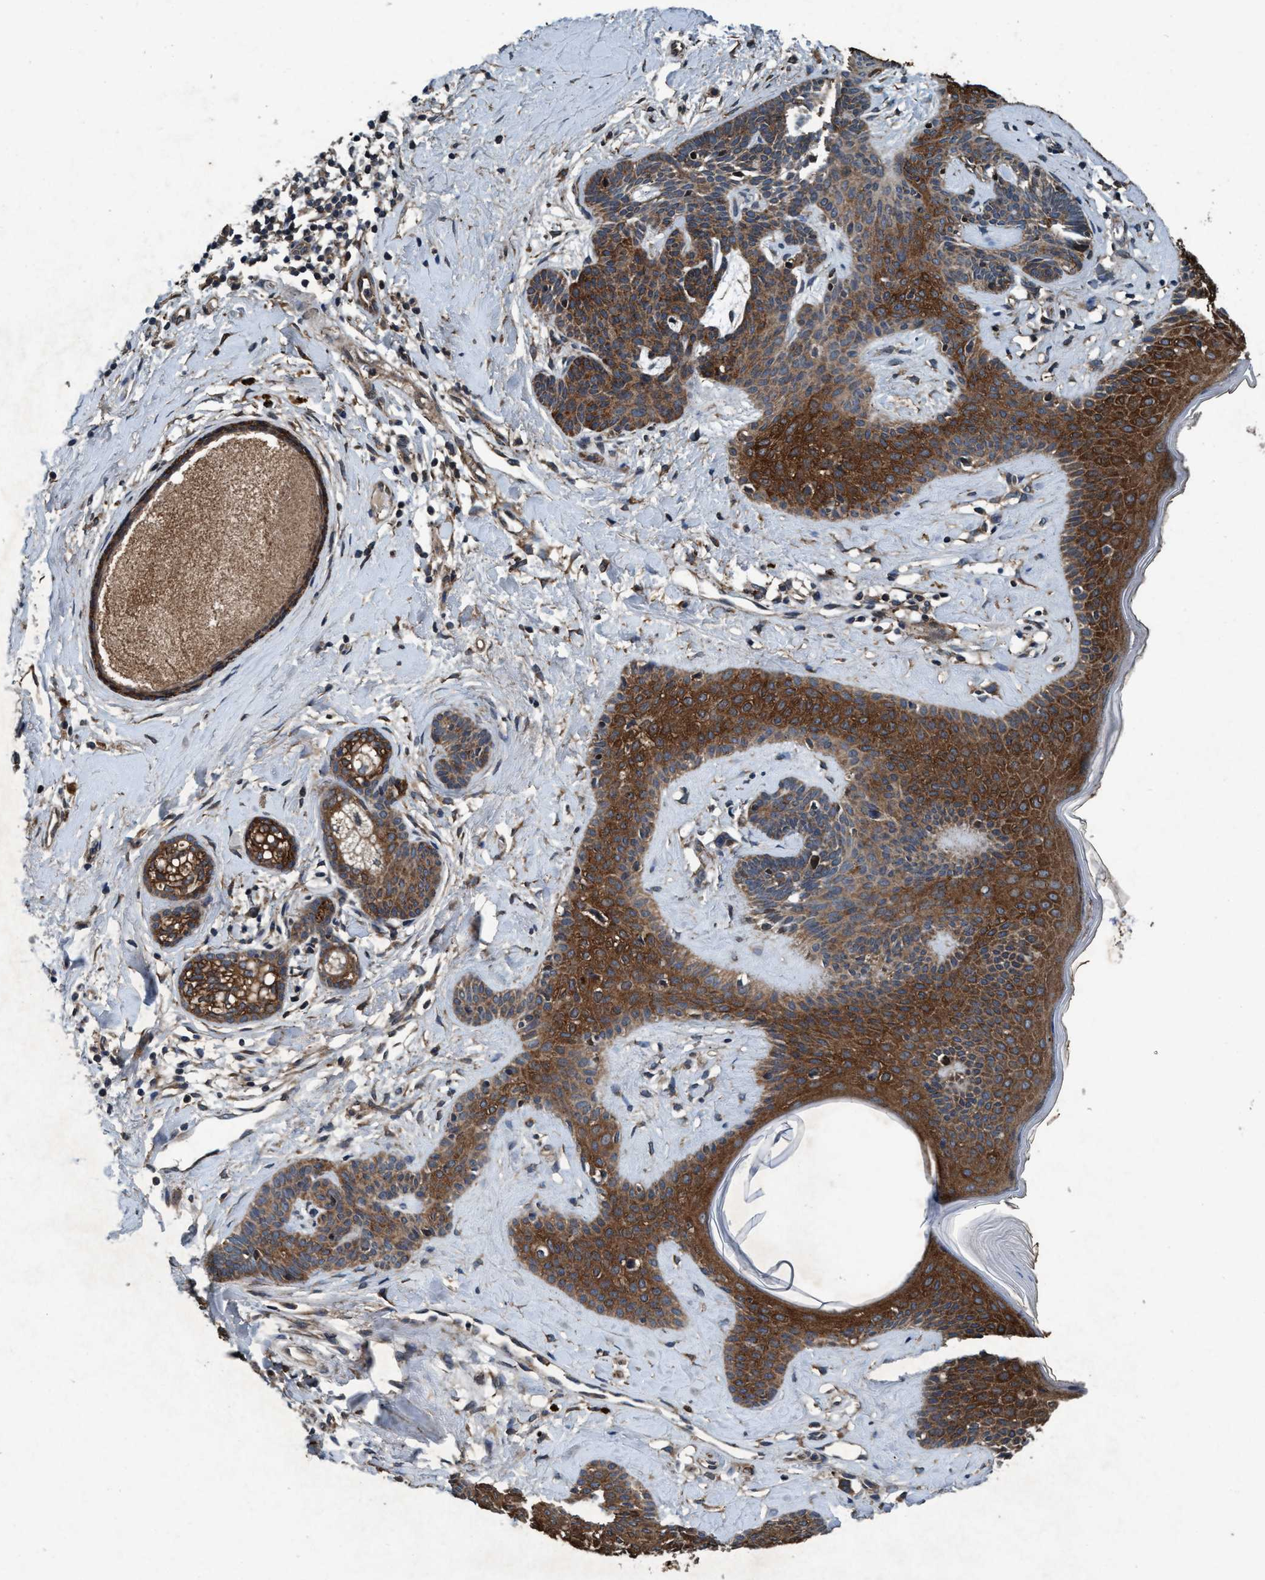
{"staining": {"intensity": "moderate", "quantity": ">75%", "location": "cytoplasmic/membranous"}, "tissue": "skin cancer", "cell_type": "Tumor cells", "image_type": "cancer", "snomed": [{"axis": "morphology", "description": "Developmental malformation"}, {"axis": "morphology", "description": "Basal cell carcinoma"}, {"axis": "topography", "description": "Skin"}], "caption": "The immunohistochemical stain shows moderate cytoplasmic/membranous expression in tumor cells of skin cancer (basal cell carcinoma) tissue.", "gene": "AKT1S1", "patient": {"sex": "female", "age": 62}}